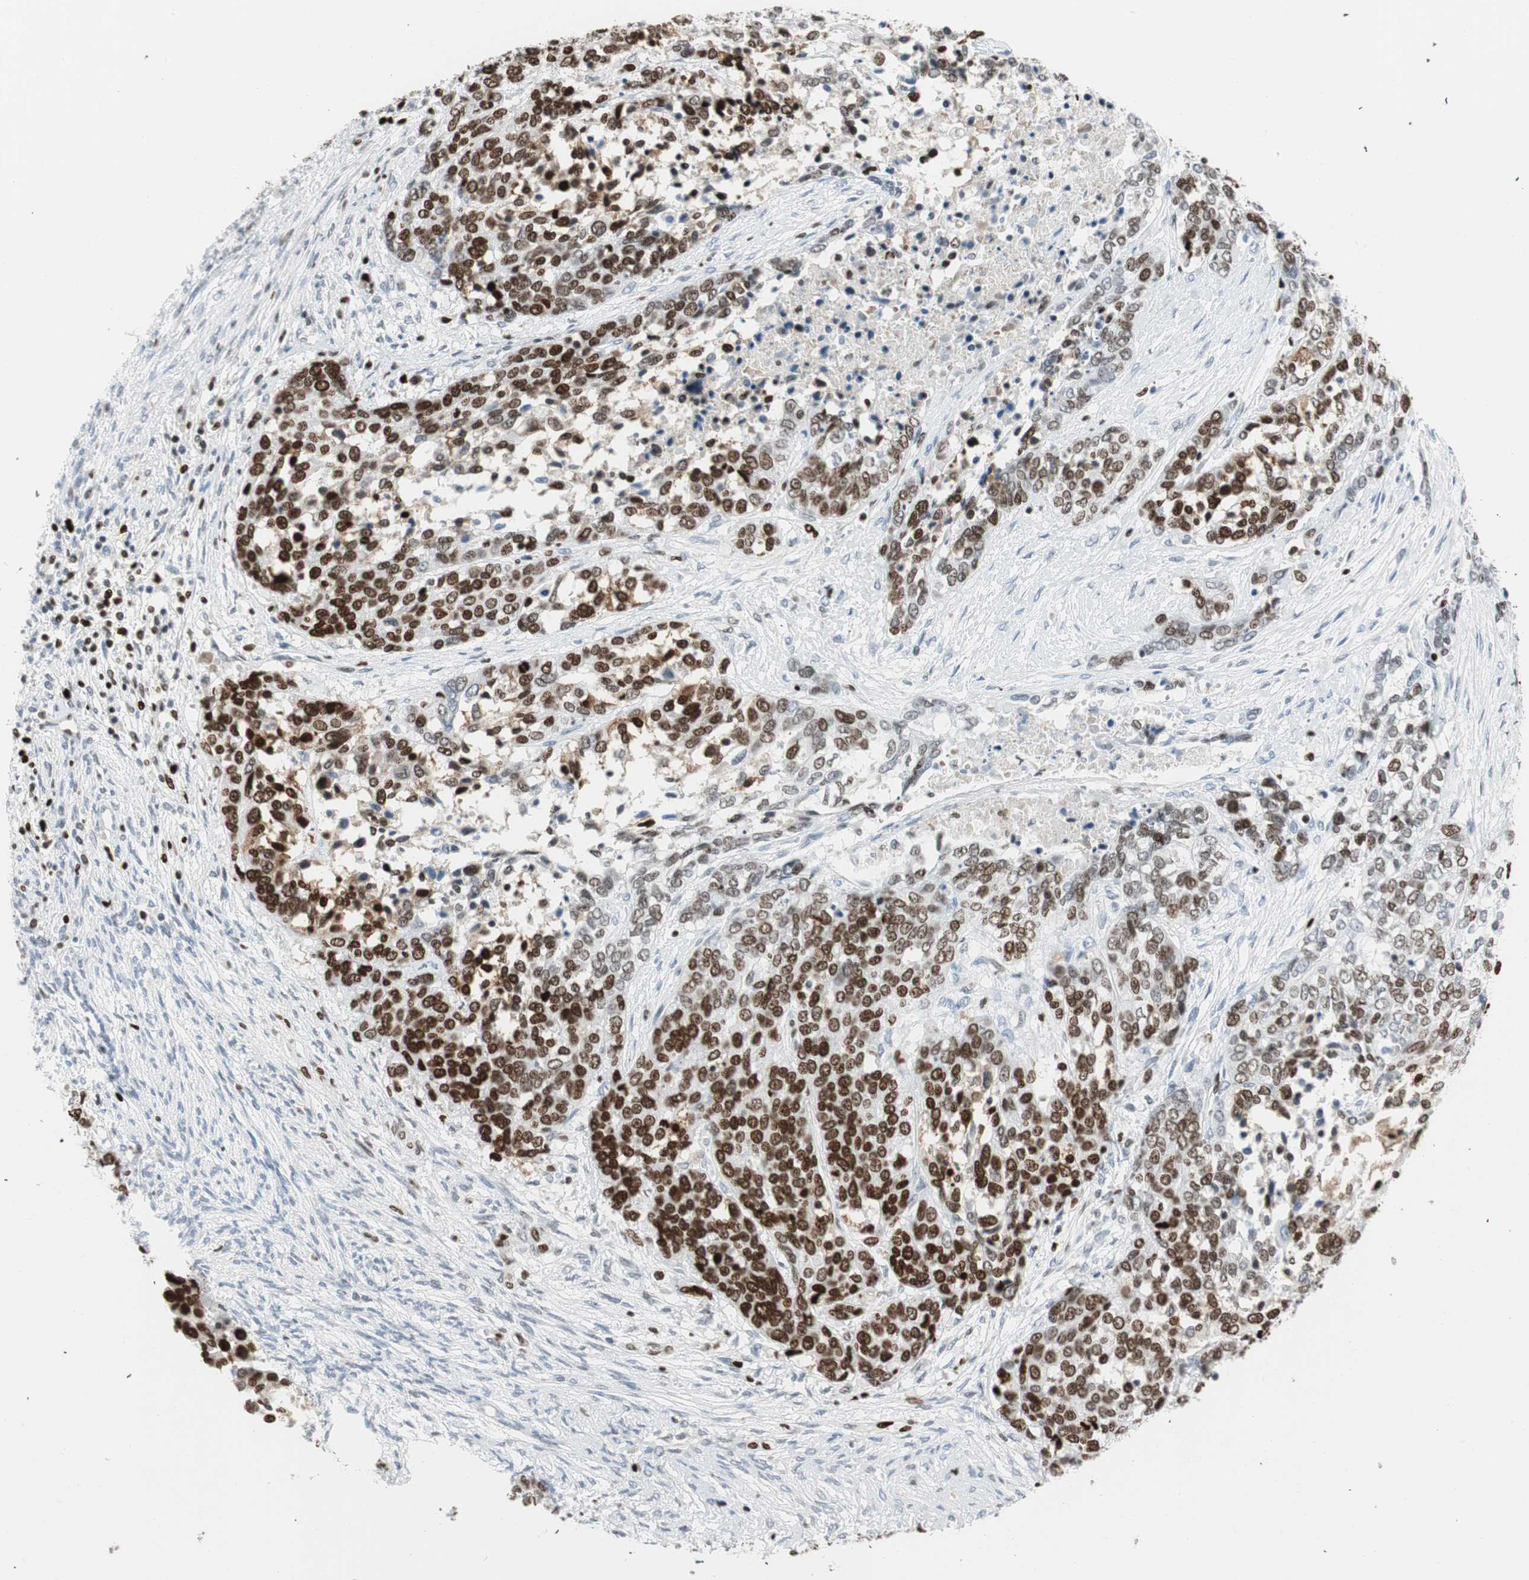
{"staining": {"intensity": "strong", "quantity": "25%-75%", "location": "nuclear"}, "tissue": "ovarian cancer", "cell_type": "Tumor cells", "image_type": "cancer", "snomed": [{"axis": "morphology", "description": "Cystadenocarcinoma, serous, NOS"}, {"axis": "topography", "description": "Ovary"}], "caption": "An image of ovarian serous cystadenocarcinoma stained for a protein reveals strong nuclear brown staining in tumor cells.", "gene": "EZH2", "patient": {"sex": "female", "age": 44}}